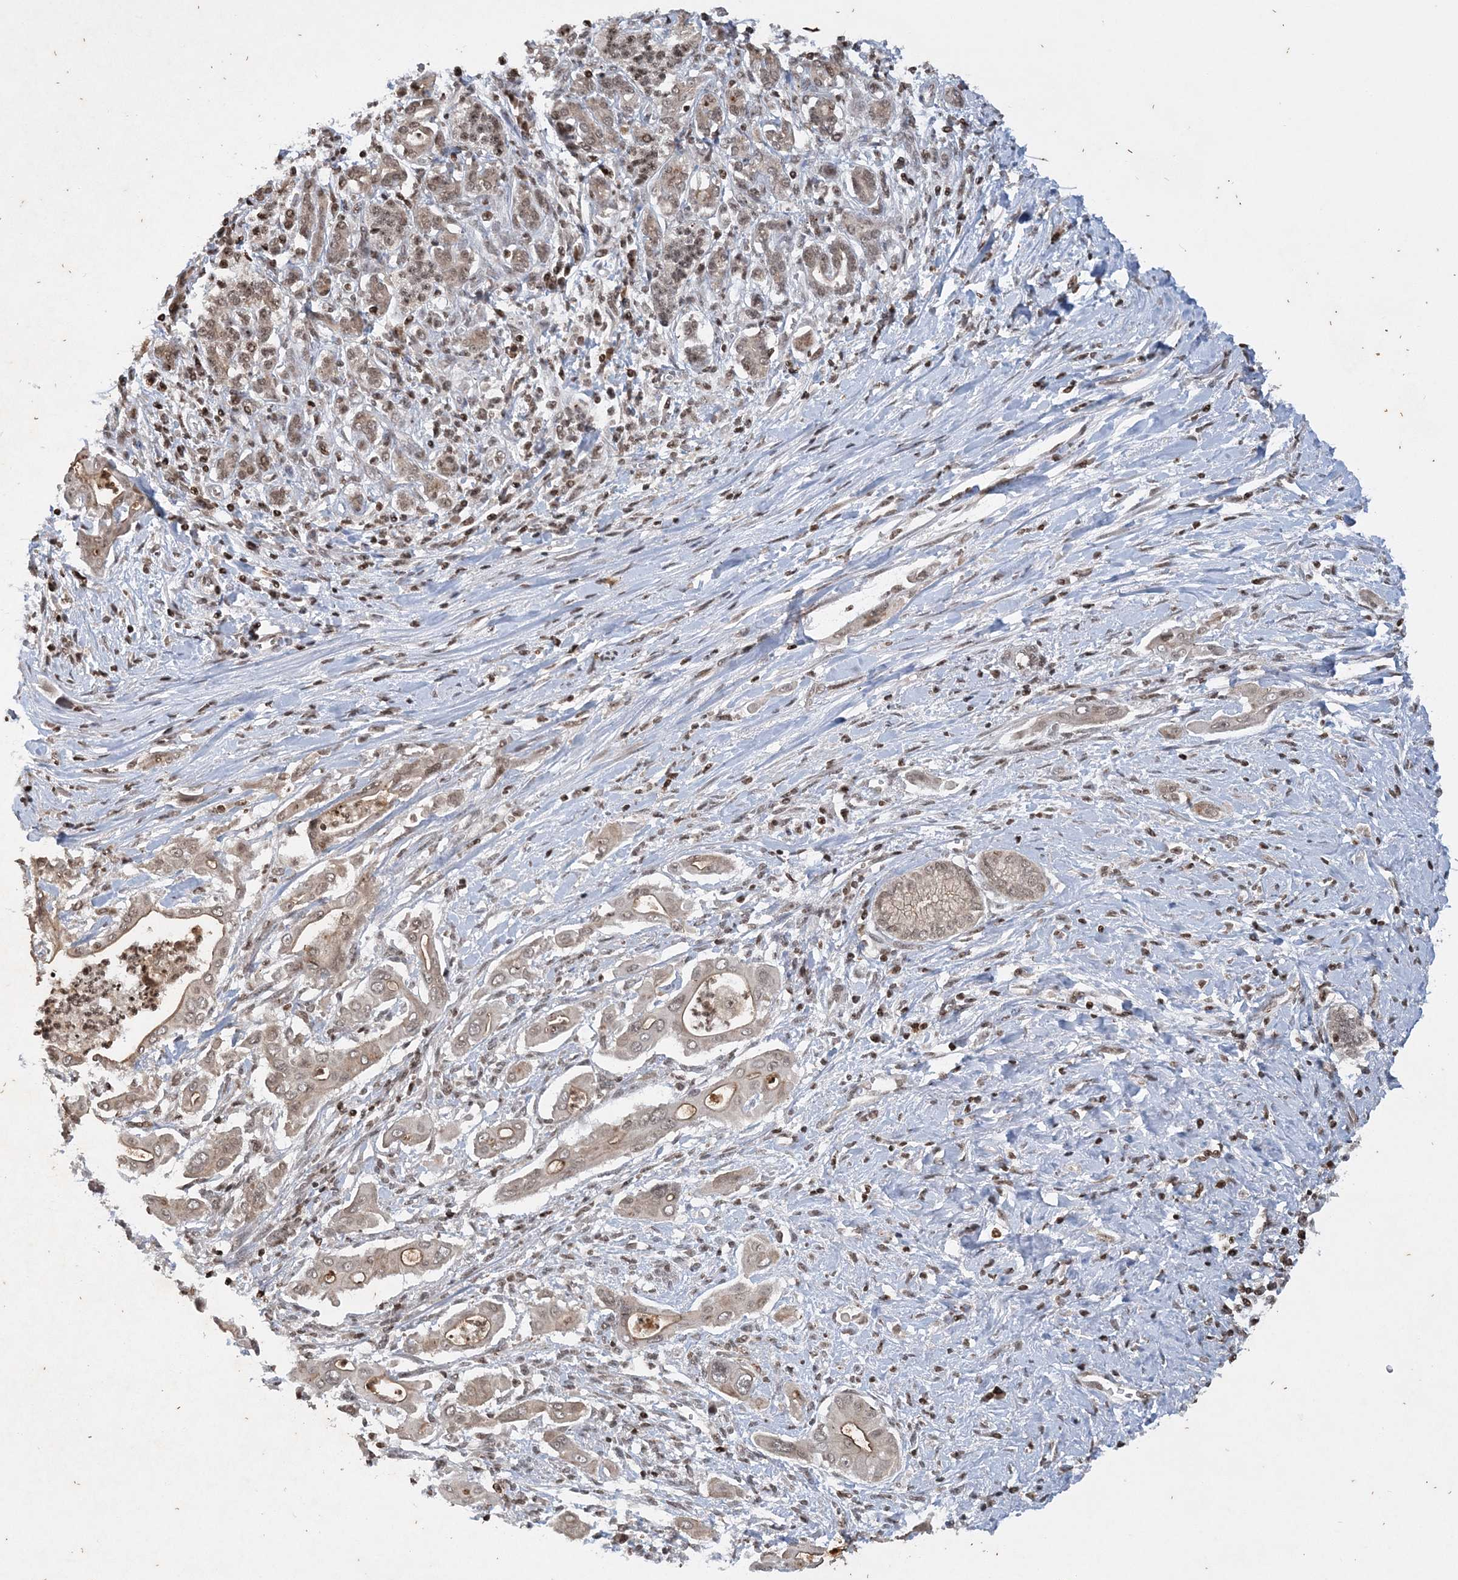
{"staining": {"intensity": "weak", "quantity": "25%-75%", "location": "cytoplasmic/membranous,nuclear"}, "tissue": "pancreatic cancer", "cell_type": "Tumor cells", "image_type": "cancer", "snomed": [{"axis": "morphology", "description": "Adenocarcinoma, NOS"}, {"axis": "topography", "description": "Pancreas"}], "caption": "Immunohistochemistry (IHC) staining of pancreatic cancer (adenocarcinoma), which displays low levels of weak cytoplasmic/membranous and nuclear positivity in about 25%-75% of tumor cells indicating weak cytoplasmic/membranous and nuclear protein staining. The staining was performed using DAB (3,3'-diaminobenzidine) (brown) for protein detection and nuclei were counterstained in hematoxylin (blue).", "gene": "NEDD9", "patient": {"sex": "male", "age": 58}}